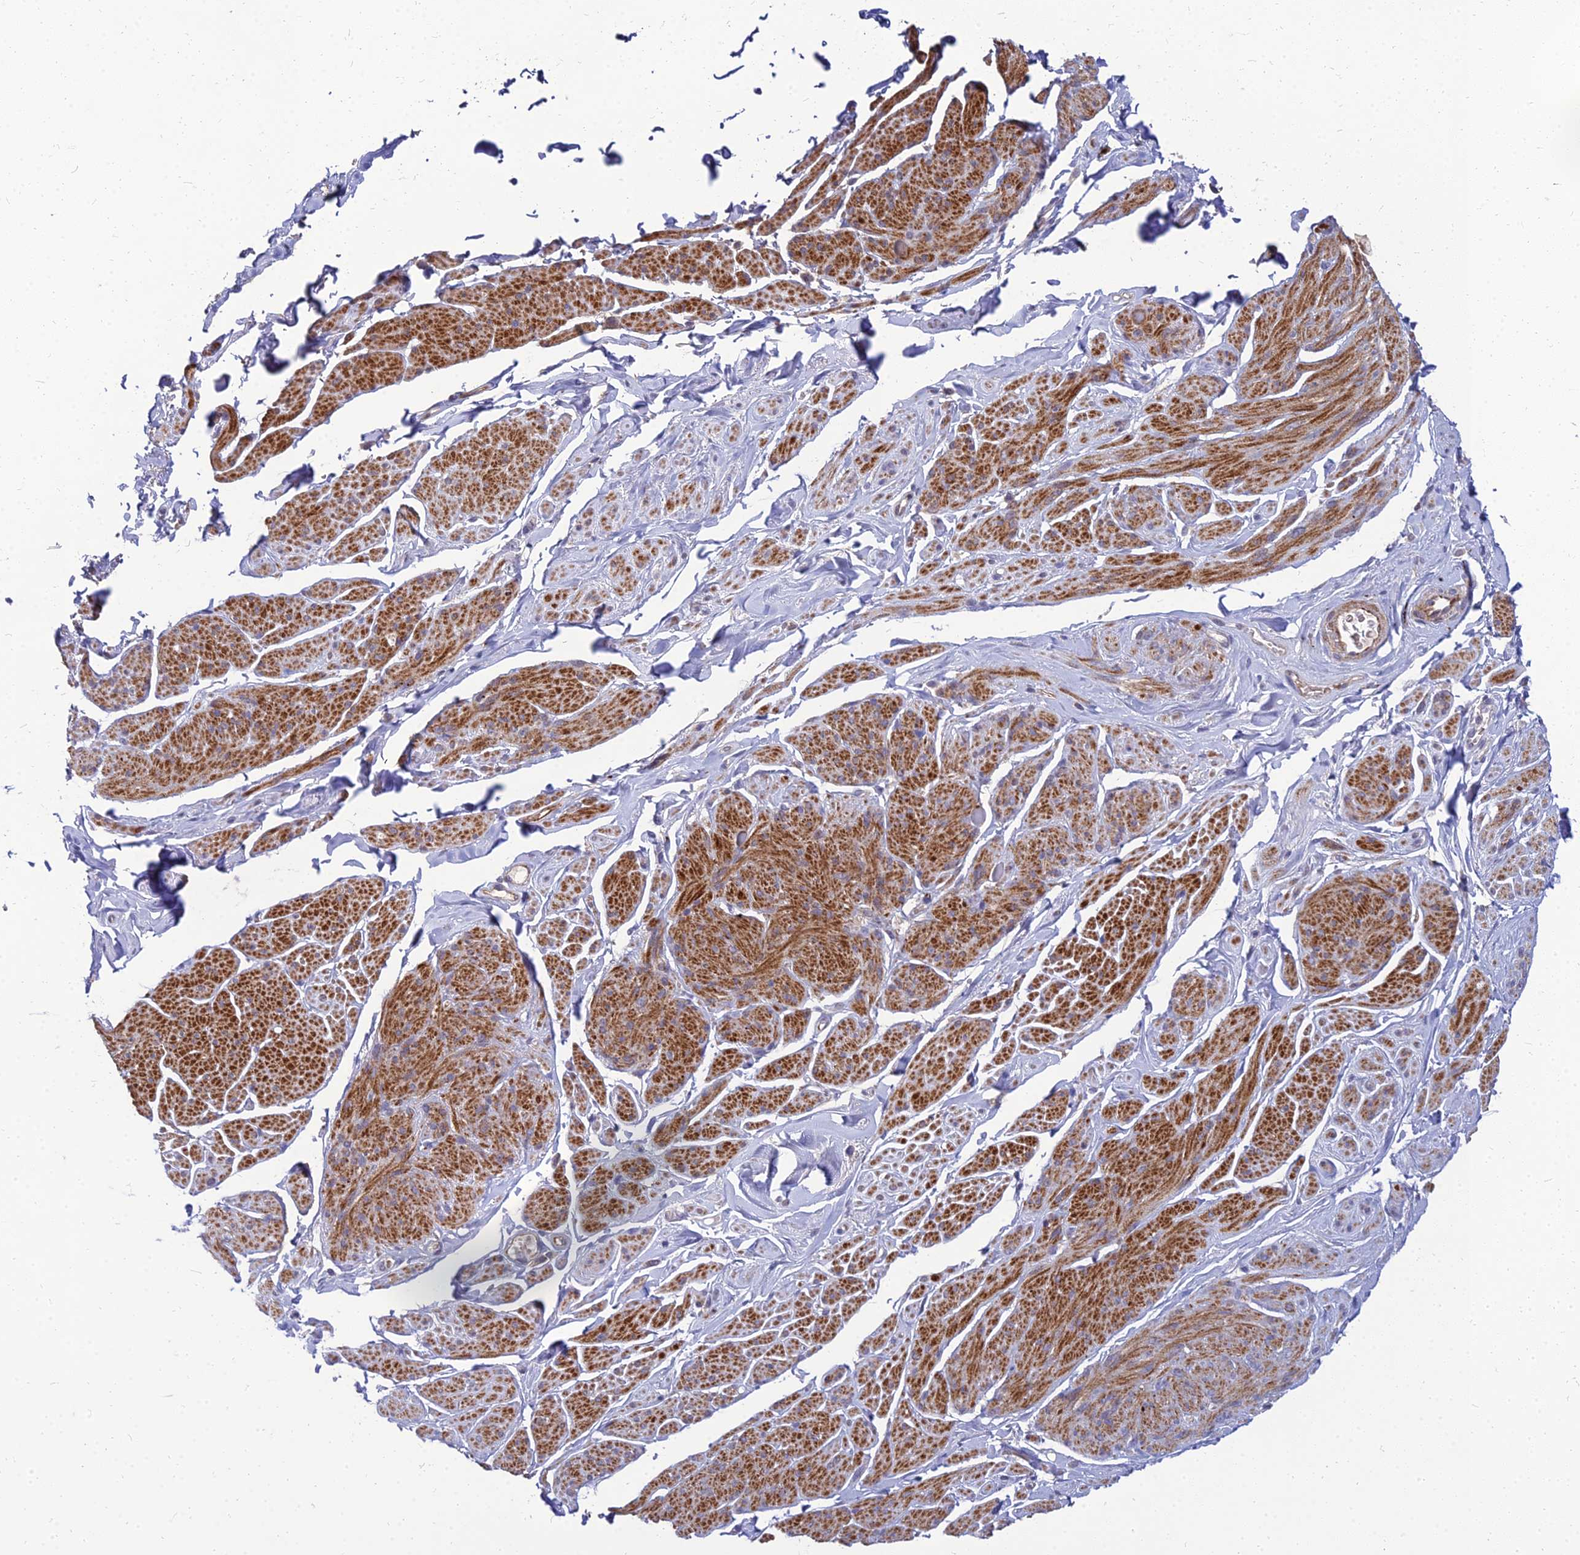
{"staining": {"intensity": "moderate", "quantity": "25%-75%", "location": "cytoplasmic/membranous"}, "tissue": "smooth muscle", "cell_type": "Smooth muscle cells", "image_type": "normal", "snomed": [{"axis": "morphology", "description": "Normal tissue, NOS"}, {"axis": "topography", "description": "Smooth muscle"}, {"axis": "topography", "description": "Peripheral nerve tissue"}], "caption": "Moderate cytoplasmic/membranous staining for a protein is identified in about 25%-75% of smooth muscle cells of normal smooth muscle using immunohistochemistry (IHC).", "gene": "NPY", "patient": {"sex": "male", "age": 69}}